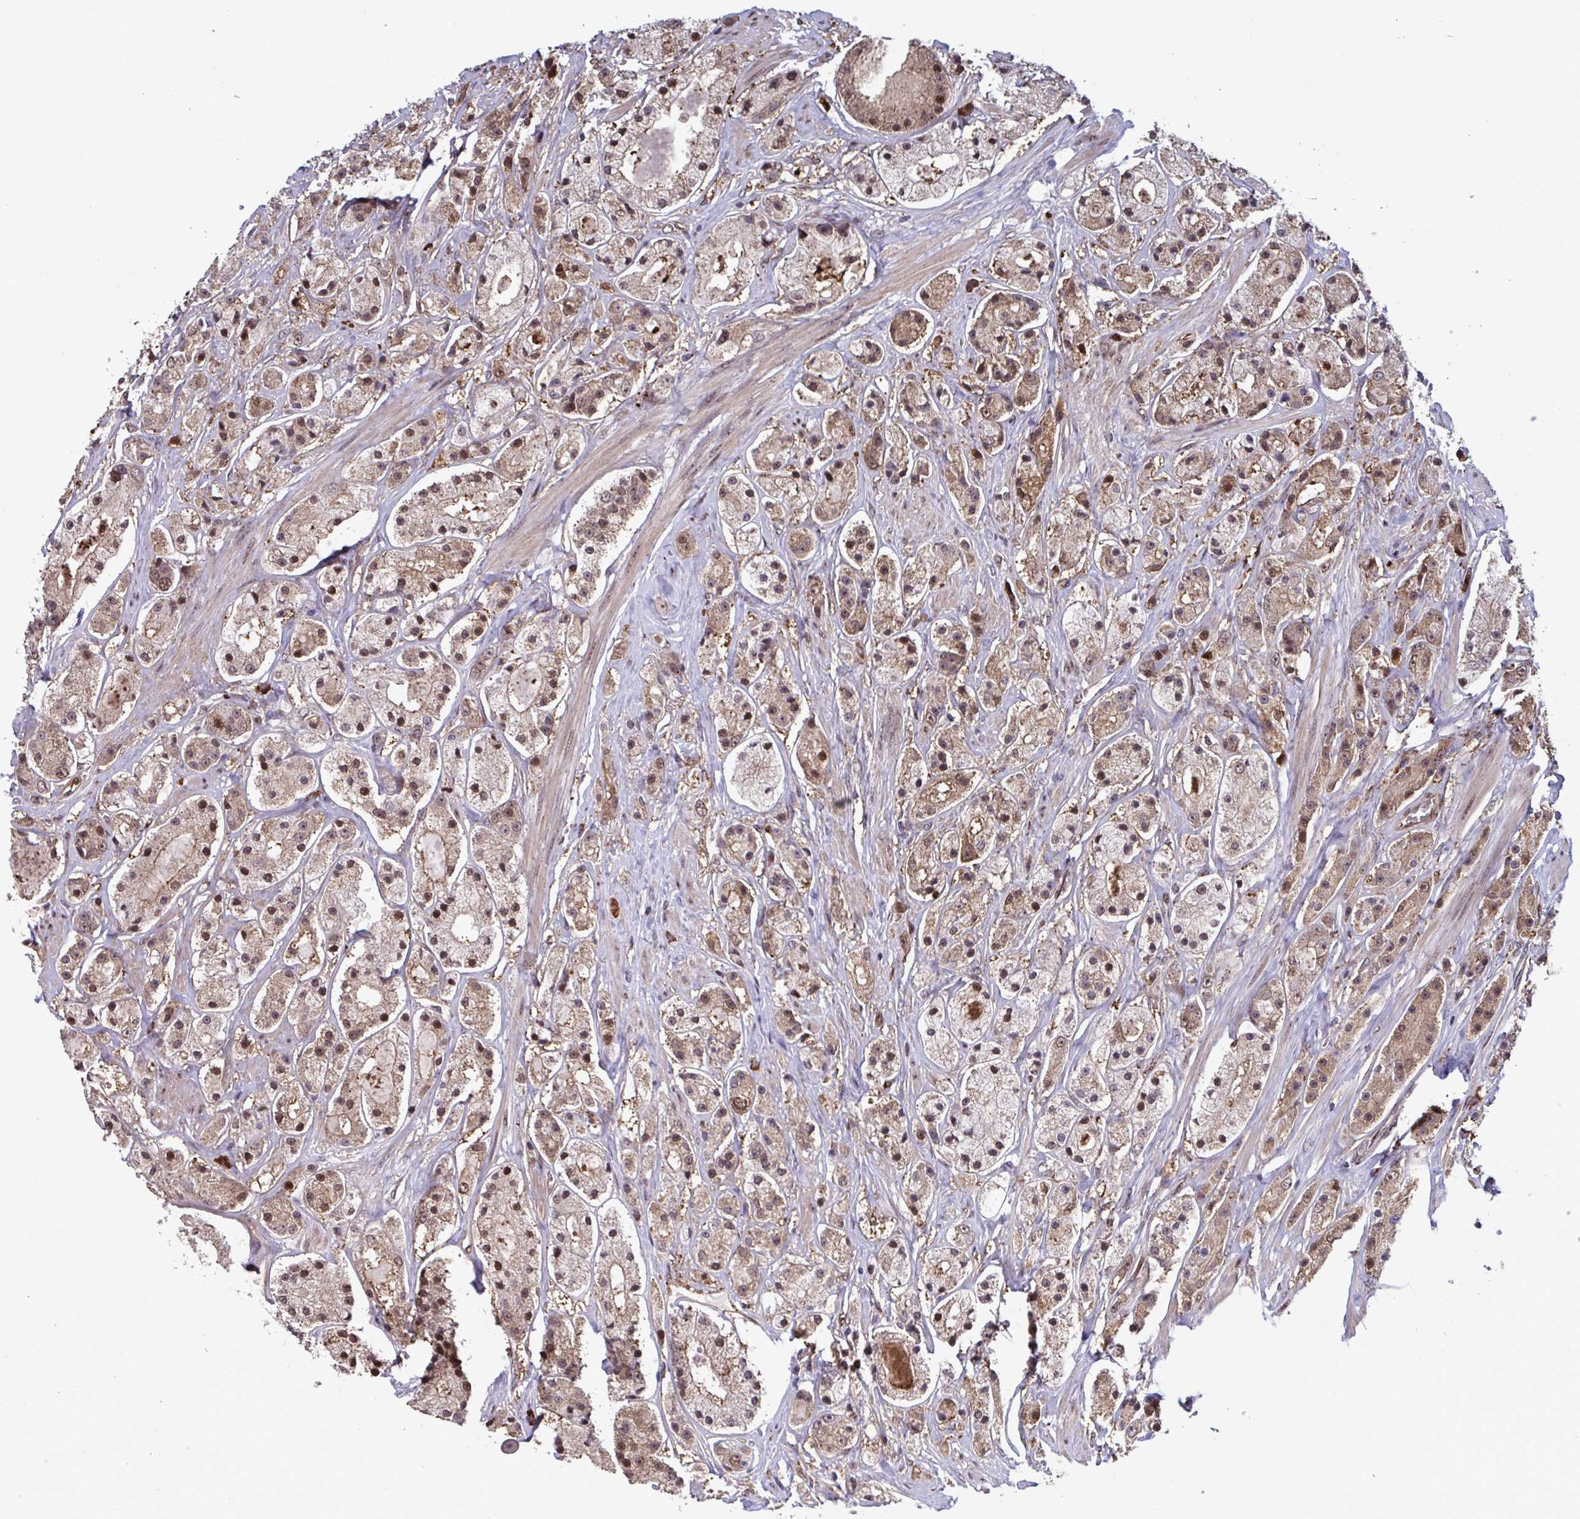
{"staining": {"intensity": "moderate", "quantity": ">75%", "location": "cytoplasmic/membranous,nuclear"}, "tissue": "prostate cancer", "cell_type": "Tumor cells", "image_type": "cancer", "snomed": [{"axis": "morphology", "description": "Adenocarcinoma, High grade"}, {"axis": "topography", "description": "Prostate"}], "caption": "The histopathology image demonstrates immunohistochemical staining of adenocarcinoma (high-grade) (prostate). There is moderate cytoplasmic/membranous and nuclear staining is seen in about >75% of tumor cells.", "gene": "PELI2", "patient": {"sex": "male", "age": 67}}